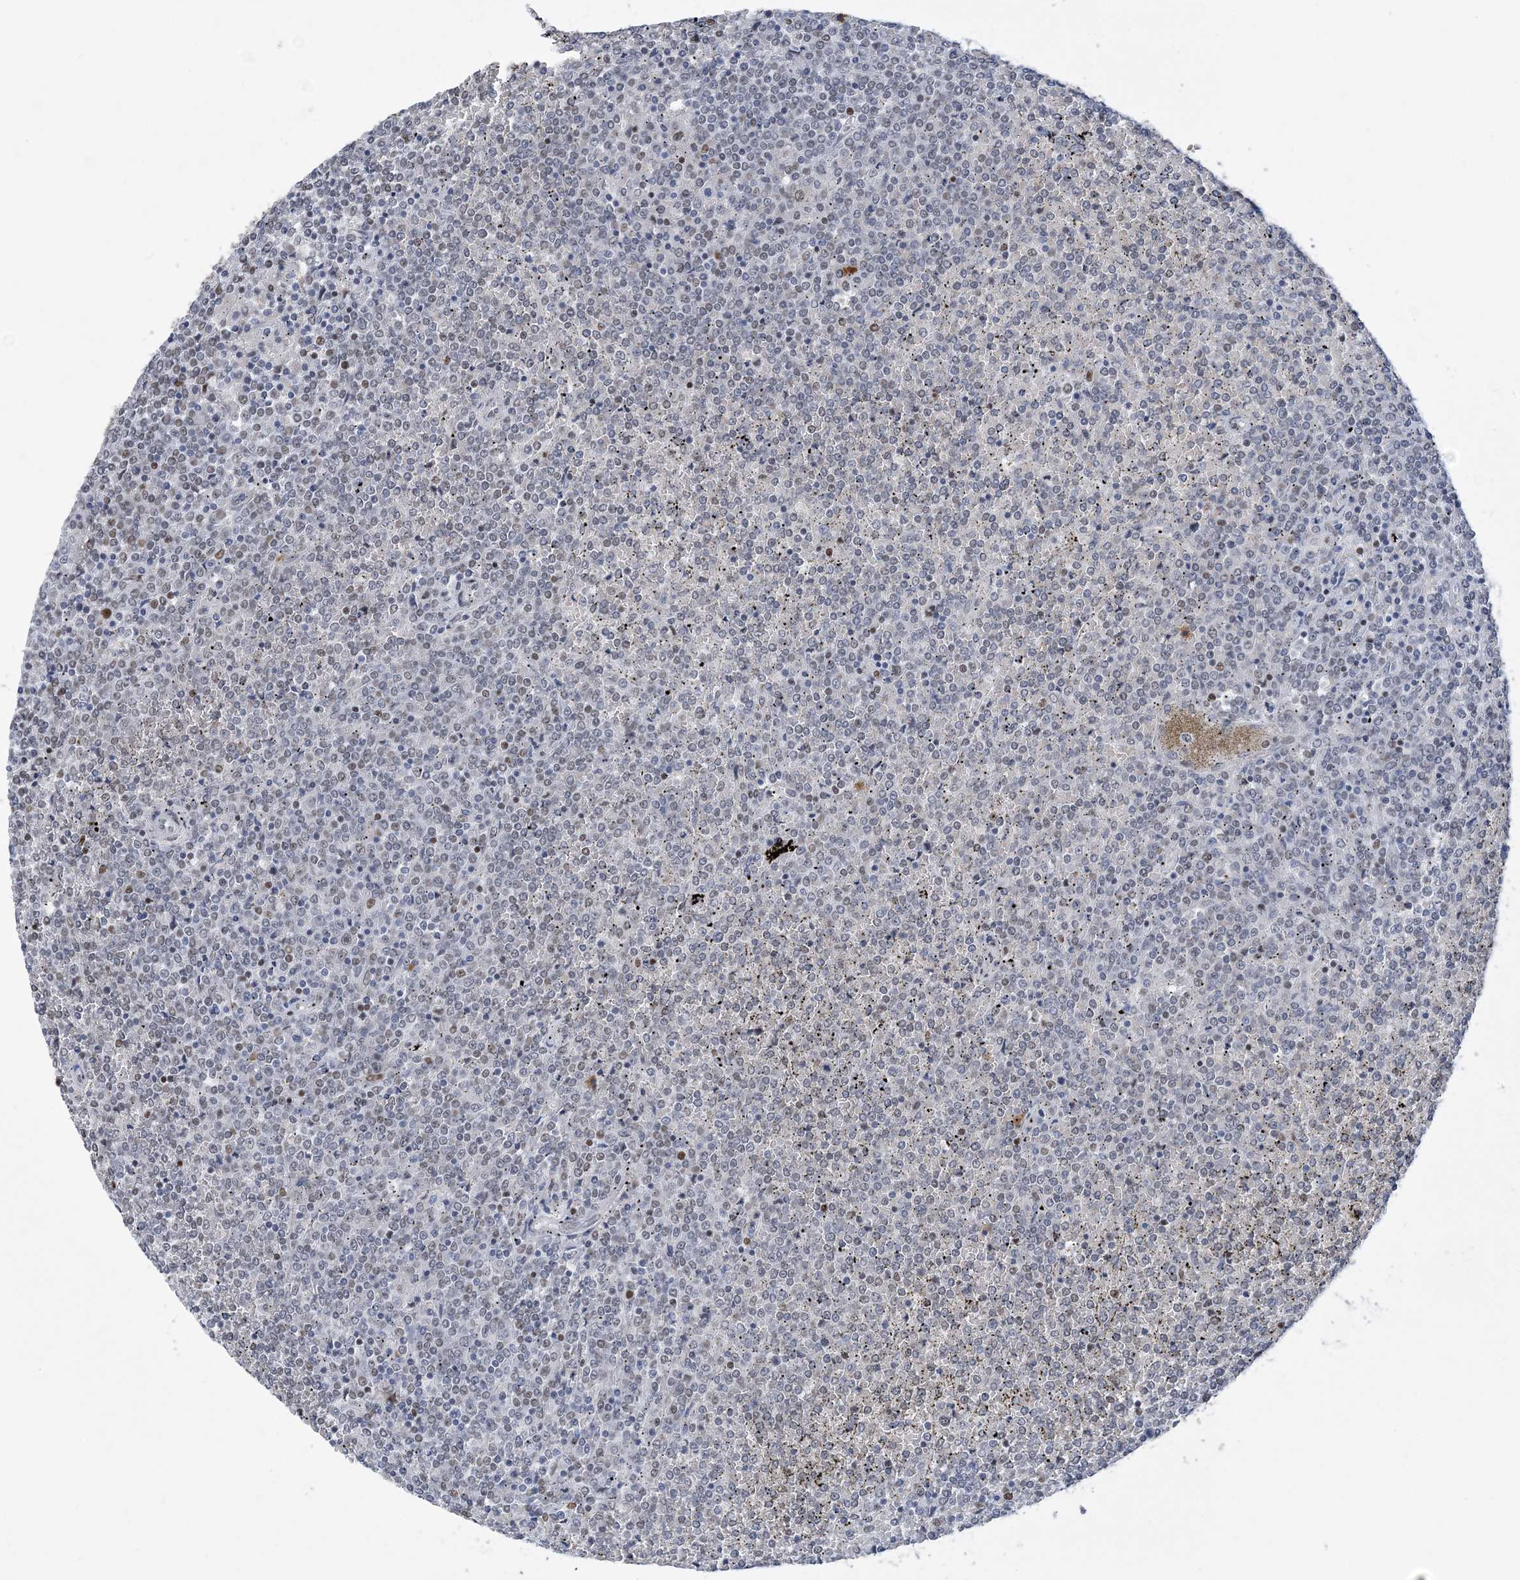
{"staining": {"intensity": "negative", "quantity": "none", "location": "none"}, "tissue": "lymphoma", "cell_type": "Tumor cells", "image_type": "cancer", "snomed": [{"axis": "morphology", "description": "Malignant lymphoma, non-Hodgkin's type, Low grade"}, {"axis": "topography", "description": "Spleen"}], "caption": "The immunohistochemistry histopathology image has no significant staining in tumor cells of malignant lymphoma, non-Hodgkin's type (low-grade) tissue.", "gene": "ZBTB7A", "patient": {"sex": "female", "age": 19}}